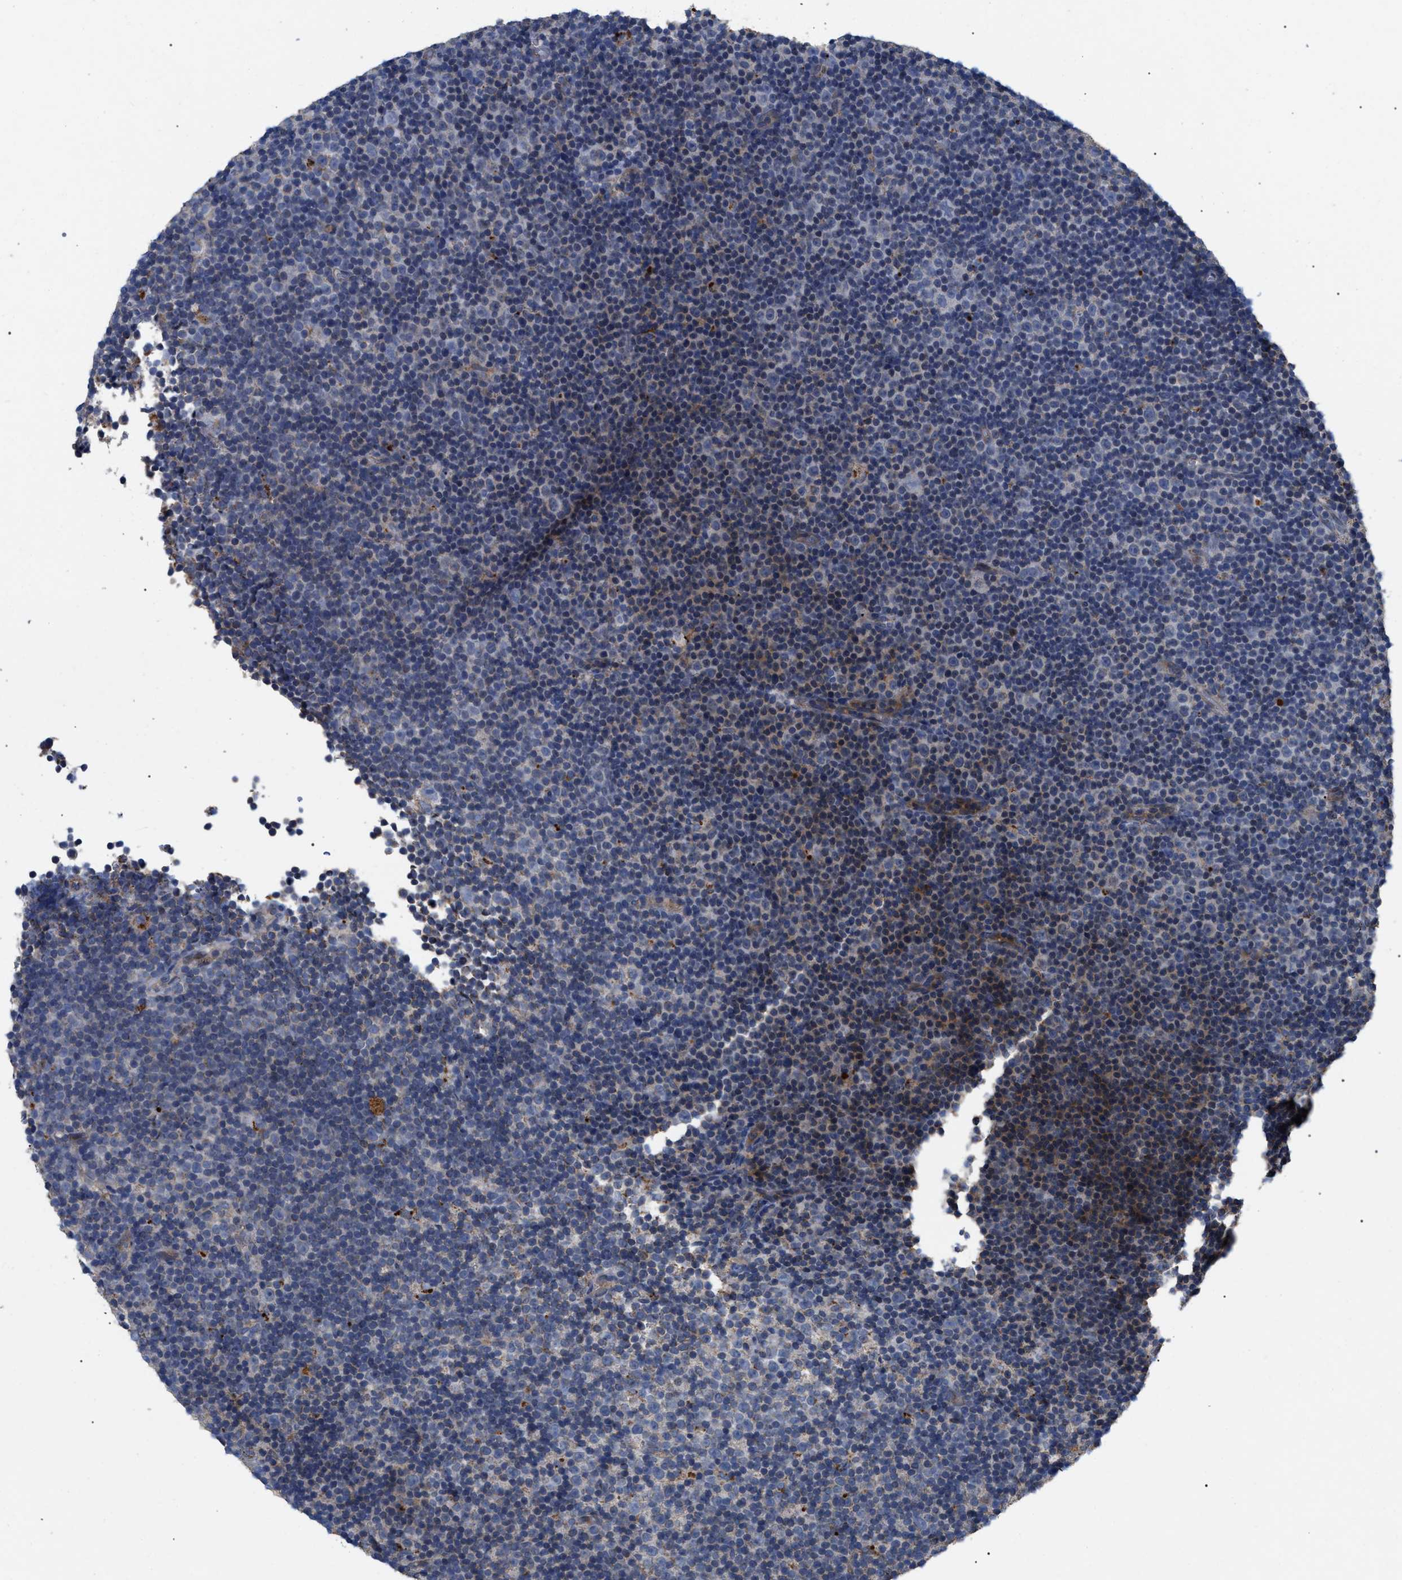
{"staining": {"intensity": "negative", "quantity": "none", "location": "none"}, "tissue": "lymphoma", "cell_type": "Tumor cells", "image_type": "cancer", "snomed": [{"axis": "morphology", "description": "Malignant lymphoma, non-Hodgkin's type, Low grade"}, {"axis": "topography", "description": "Lymph node"}], "caption": "The histopathology image exhibits no significant positivity in tumor cells of malignant lymphoma, non-Hodgkin's type (low-grade).", "gene": "FAM171A2", "patient": {"sex": "female", "age": 67}}